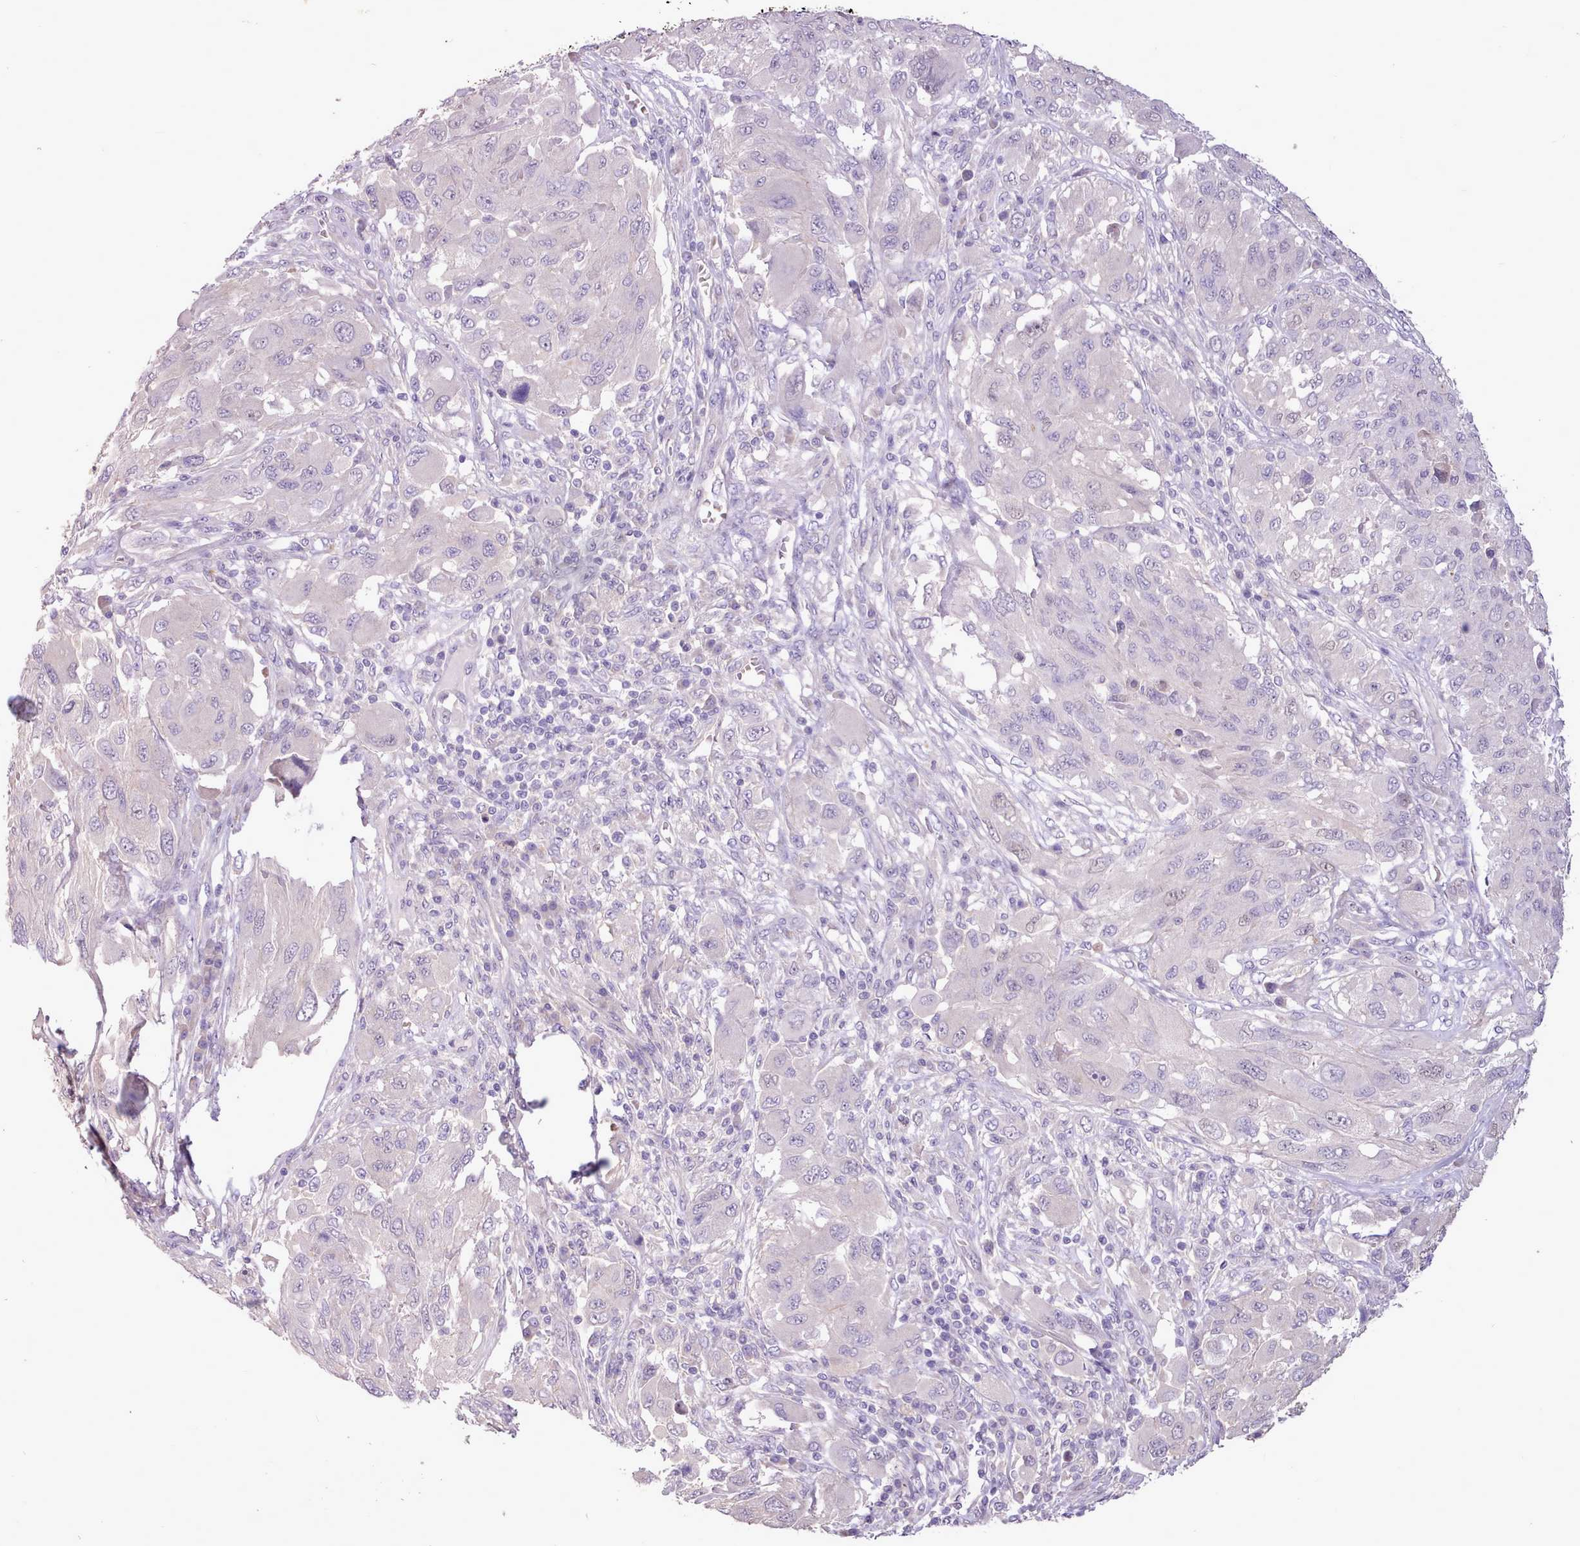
{"staining": {"intensity": "negative", "quantity": "none", "location": "none"}, "tissue": "melanoma", "cell_type": "Tumor cells", "image_type": "cancer", "snomed": [{"axis": "morphology", "description": "Malignant melanoma, NOS"}, {"axis": "topography", "description": "Skin"}], "caption": "This is an immunohistochemistry (IHC) histopathology image of human malignant melanoma. There is no positivity in tumor cells.", "gene": "ZNF607", "patient": {"sex": "female", "age": 91}}